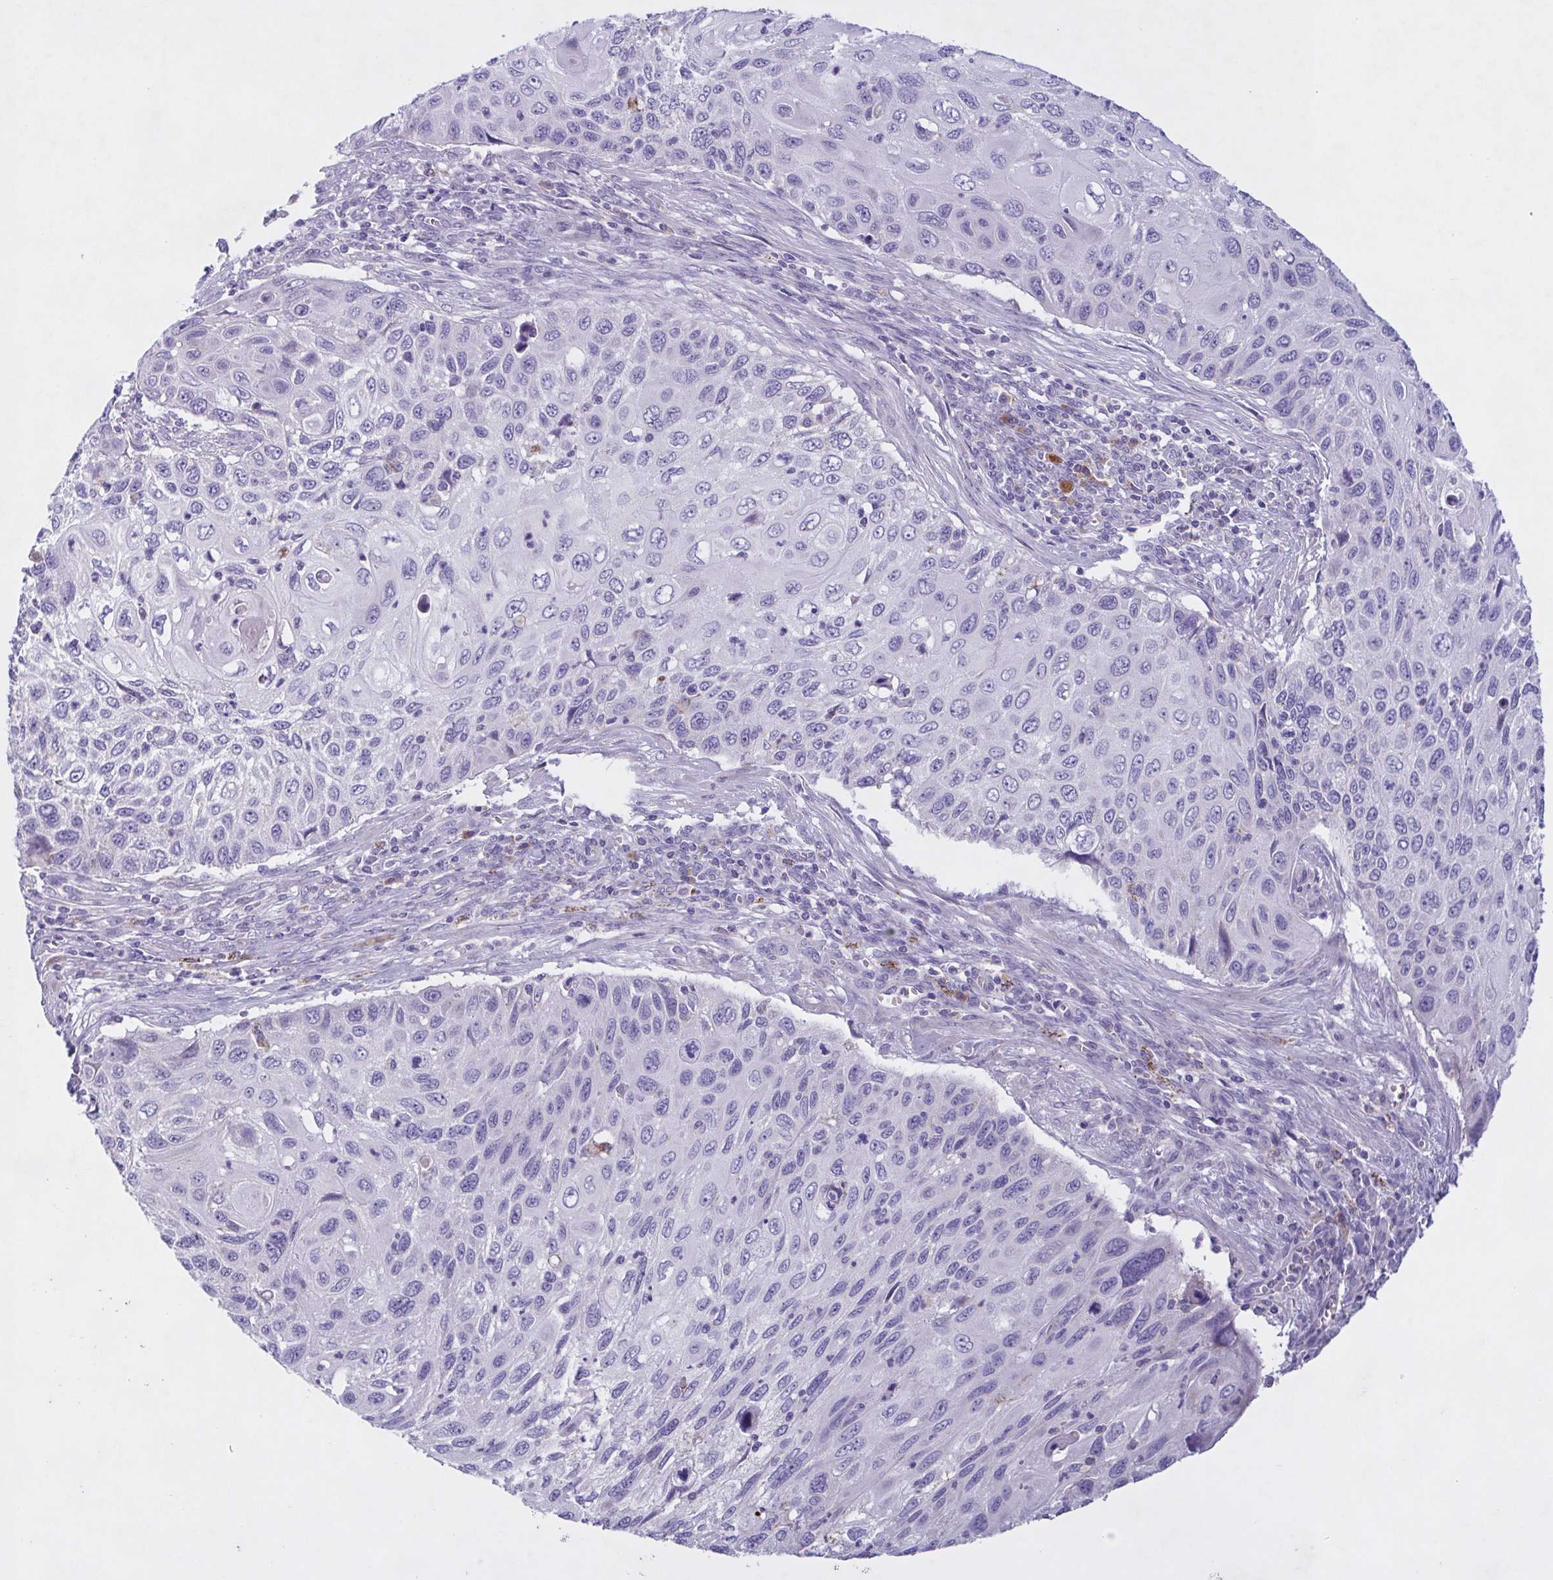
{"staining": {"intensity": "negative", "quantity": "none", "location": "none"}, "tissue": "cervical cancer", "cell_type": "Tumor cells", "image_type": "cancer", "snomed": [{"axis": "morphology", "description": "Squamous cell carcinoma, NOS"}, {"axis": "topography", "description": "Cervix"}], "caption": "Immunohistochemistry (IHC) photomicrograph of cervical squamous cell carcinoma stained for a protein (brown), which reveals no staining in tumor cells.", "gene": "F13B", "patient": {"sex": "female", "age": 70}}